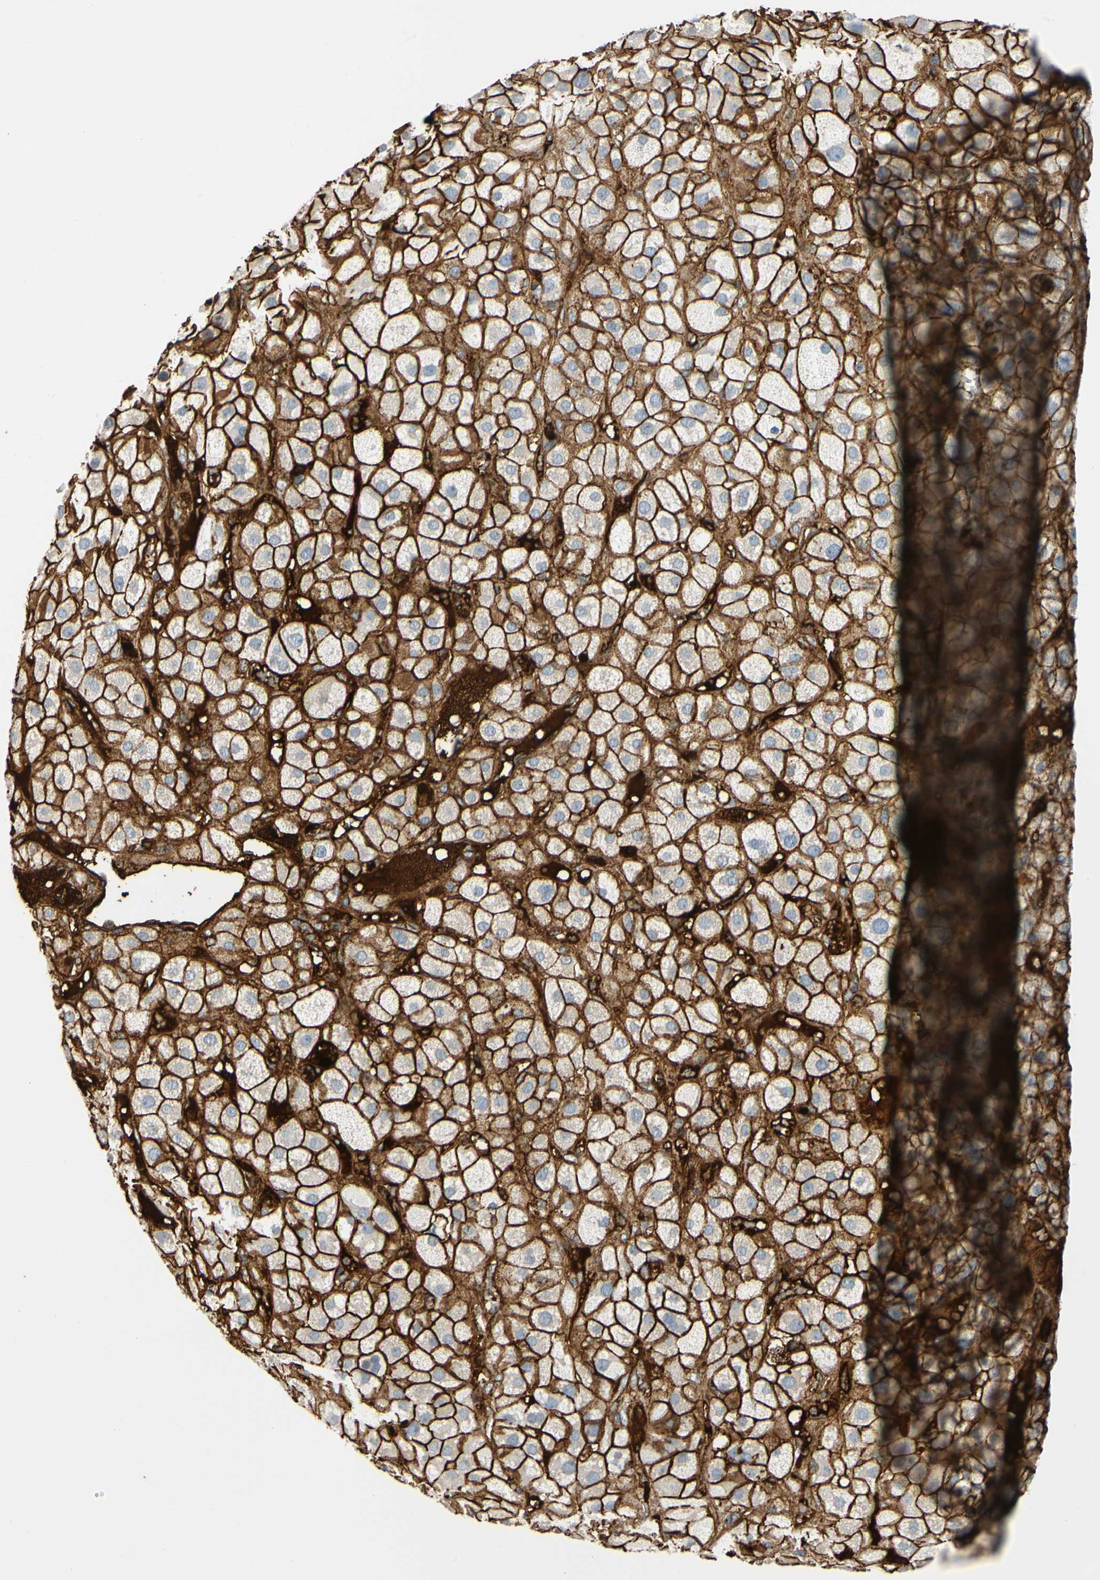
{"staining": {"intensity": "strong", "quantity": ">75%", "location": "cytoplasmic/membranous"}, "tissue": "adrenal gland", "cell_type": "Glandular cells", "image_type": "normal", "snomed": [{"axis": "morphology", "description": "Normal tissue, NOS"}, {"axis": "topography", "description": "Adrenal gland"}], "caption": "Protein positivity by immunohistochemistry (IHC) displays strong cytoplasmic/membranous expression in about >75% of glandular cells in normal adrenal gland.", "gene": "FGB", "patient": {"sex": "female", "age": 47}}